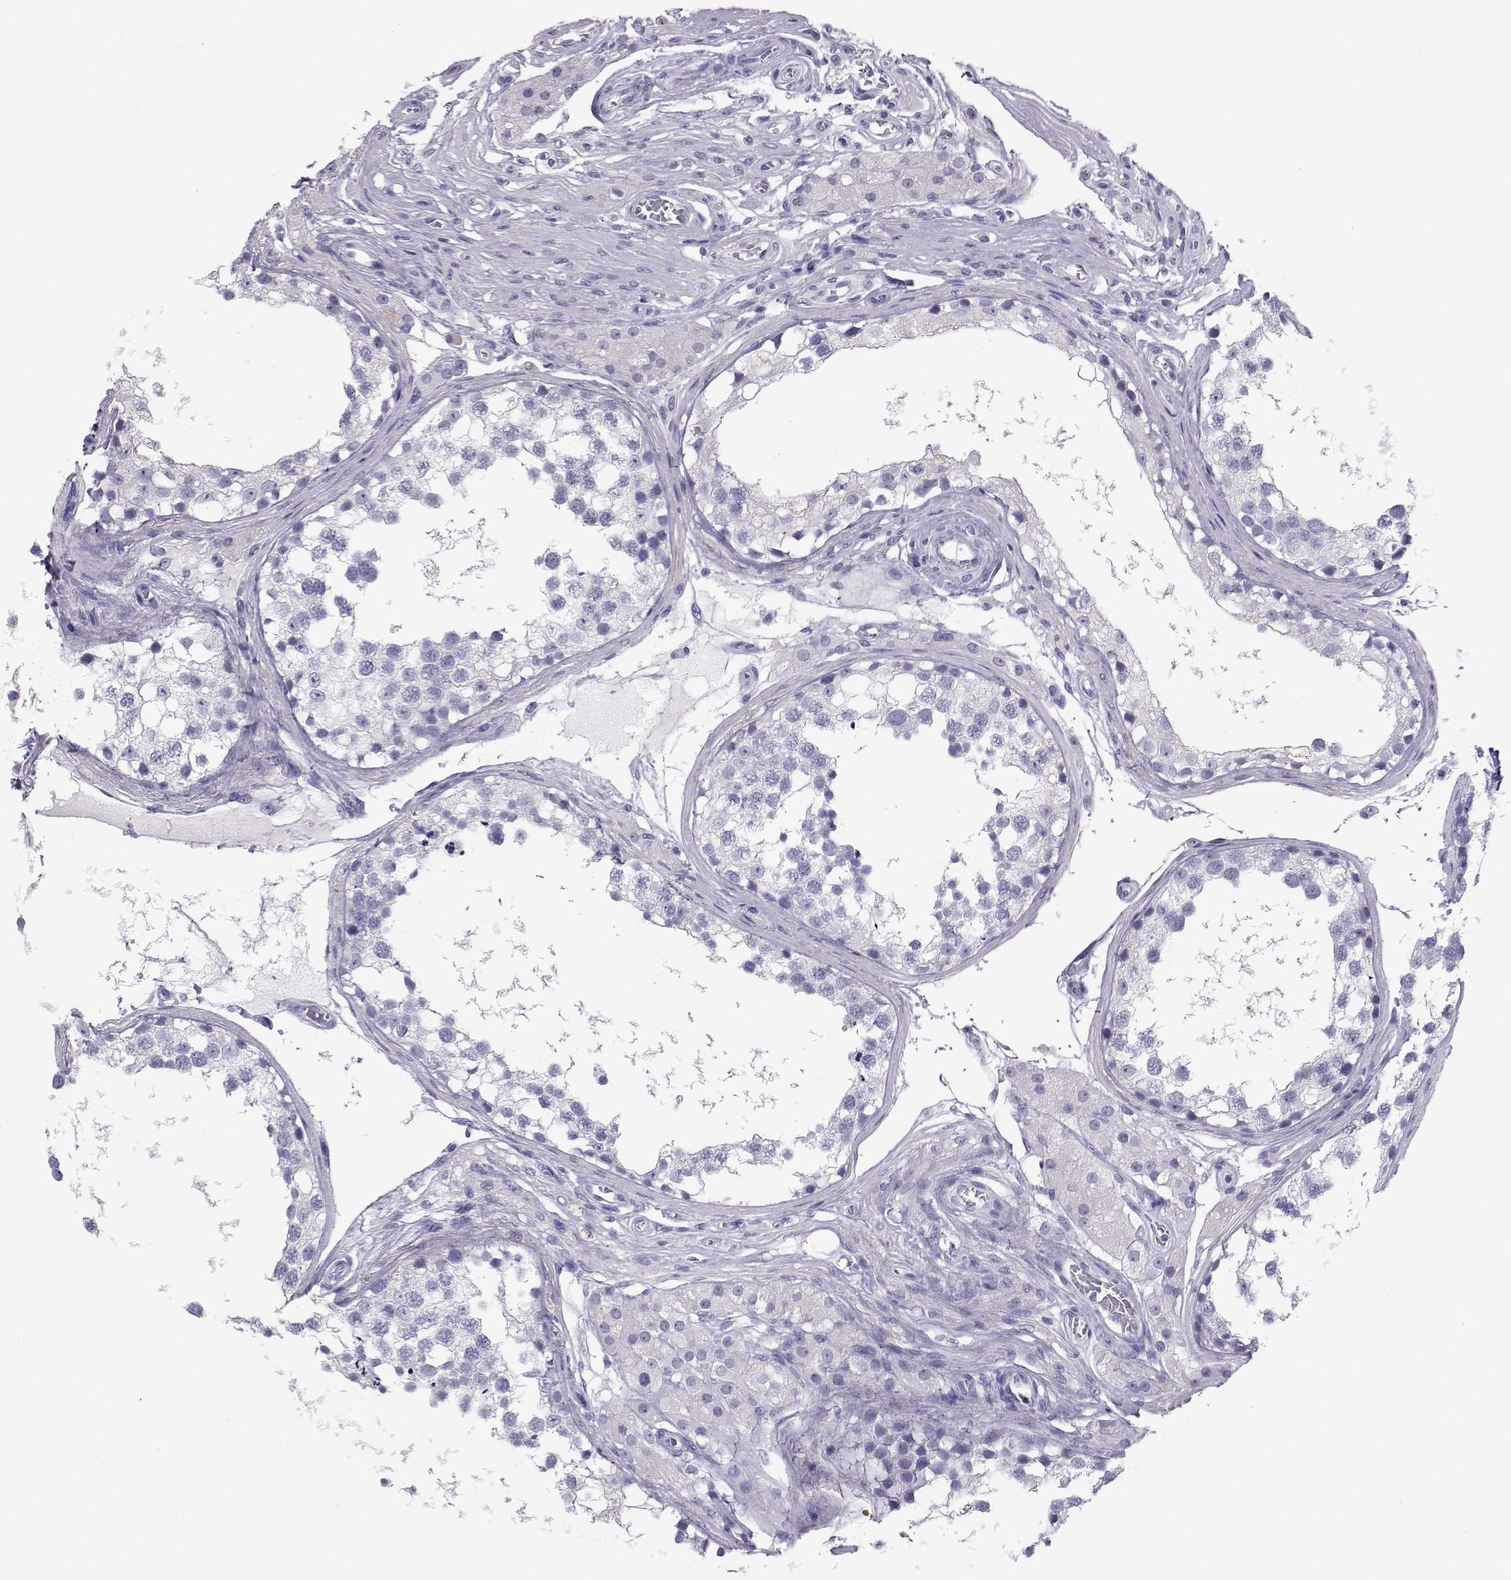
{"staining": {"intensity": "negative", "quantity": "none", "location": "none"}, "tissue": "testis", "cell_type": "Cells in seminiferous ducts", "image_type": "normal", "snomed": [{"axis": "morphology", "description": "Normal tissue, NOS"}, {"axis": "morphology", "description": "Seminoma, NOS"}, {"axis": "topography", "description": "Testis"}], "caption": "There is no significant expression in cells in seminiferous ducts of testis. The staining is performed using DAB (3,3'-diaminobenzidine) brown chromogen with nuclei counter-stained in using hematoxylin.", "gene": "PLIN4", "patient": {"sex": "male", "age": 65}}